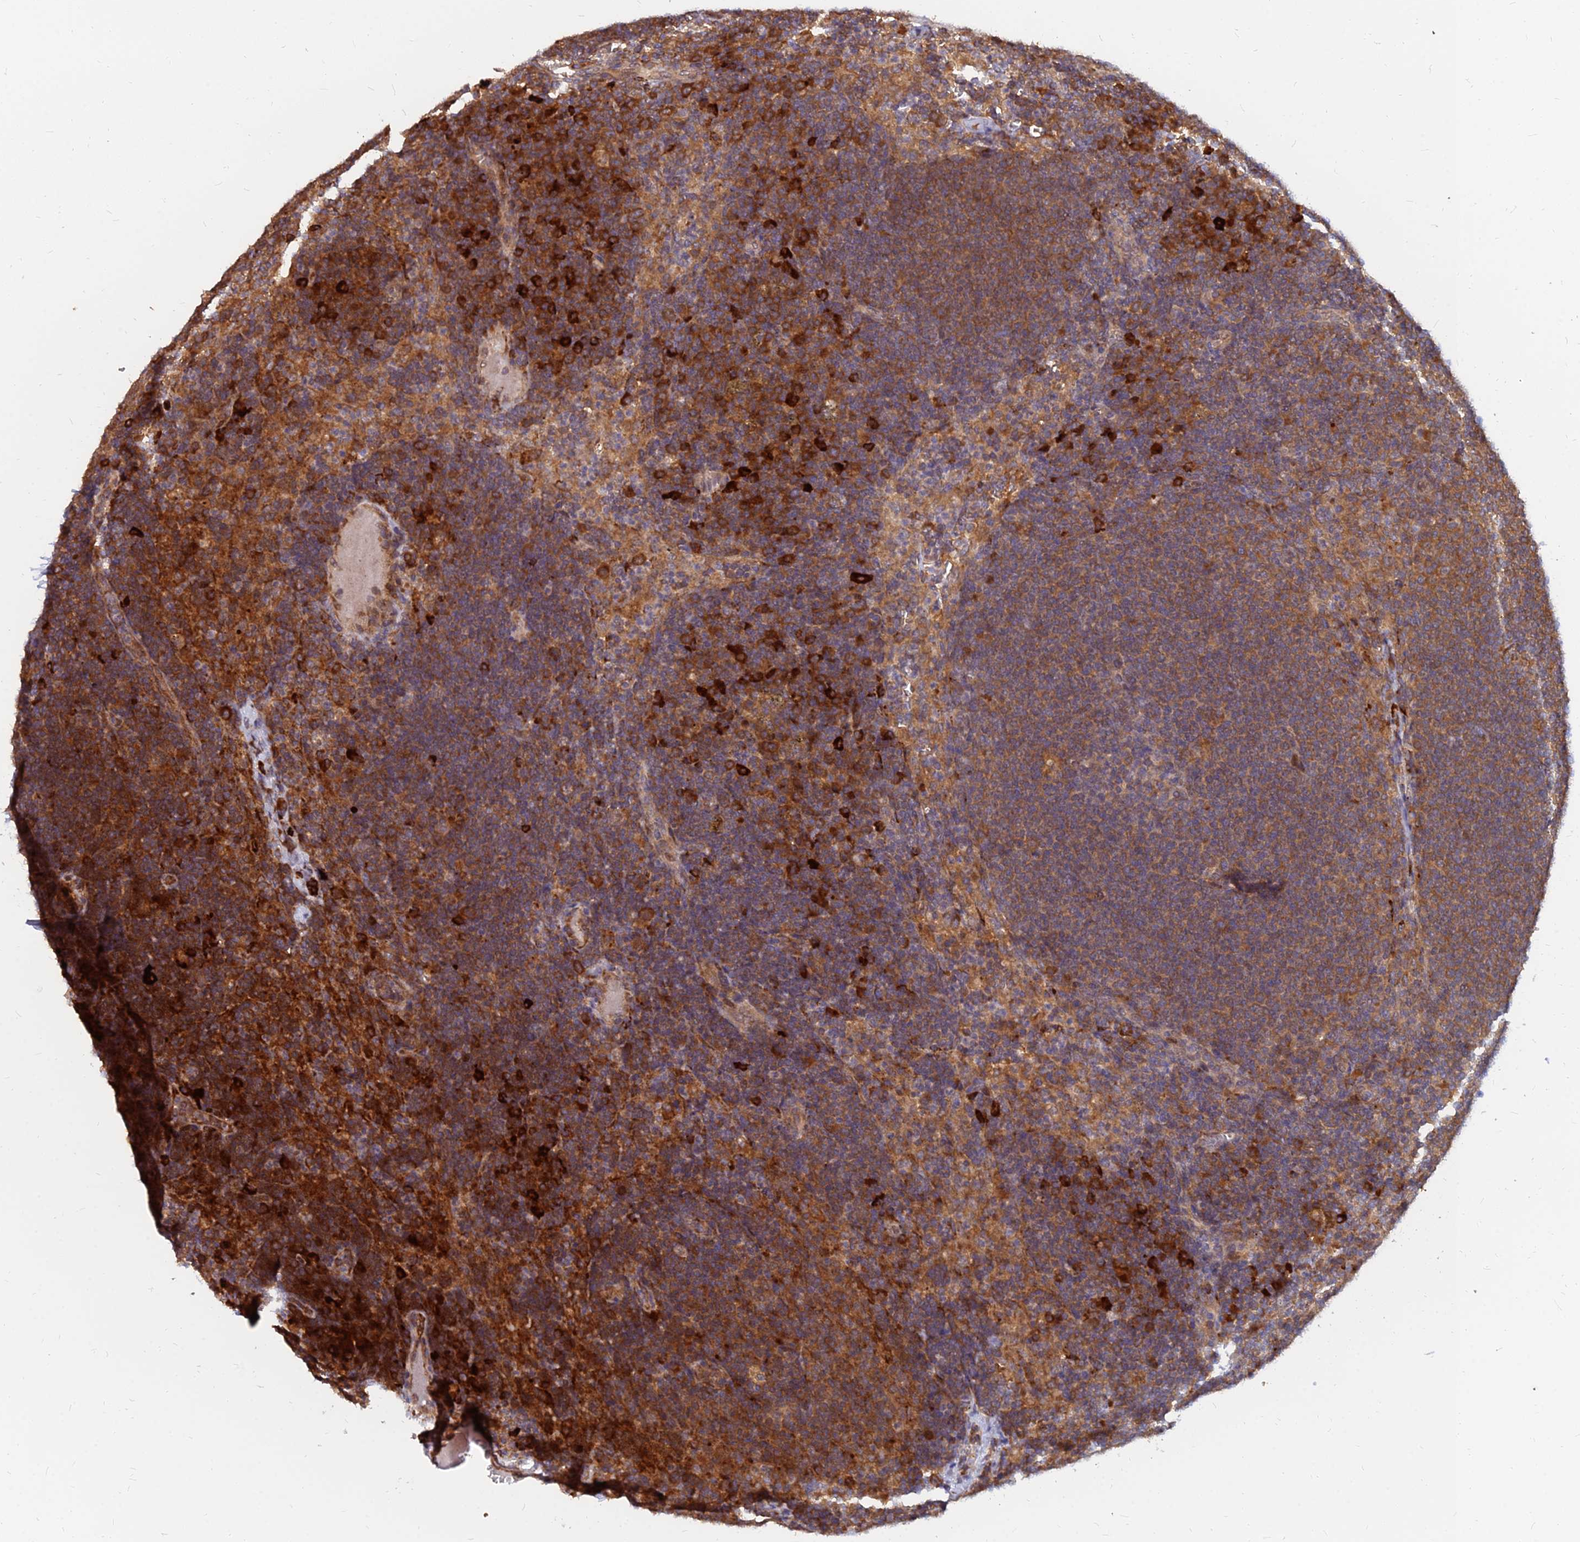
{"staining": {"intensity": "strong", "quantity": ">75%", "location": "cytoplasmic/membranous"}, "tissue": "lymph node", "cell_type": "Non-germinal center cells", "image_type": "normal", "snomed": [{"axis": "morphology", "description": "Normal tissue, NOS"}, {"axis": "topography", "description": "Lymph node"}], "caption": "Immunohistochemistry (DAB) staining of unremarkable human lymph node shows strong cytoplasmic/membranous protein expression in about >75% of non-germinal center cells. (DAB (3,3'-diaminobenzidine) IHC with brightfield microscopy, high magnification).", "gene": "CCT6A", "patient": {"sex": "female", "age": 70}}